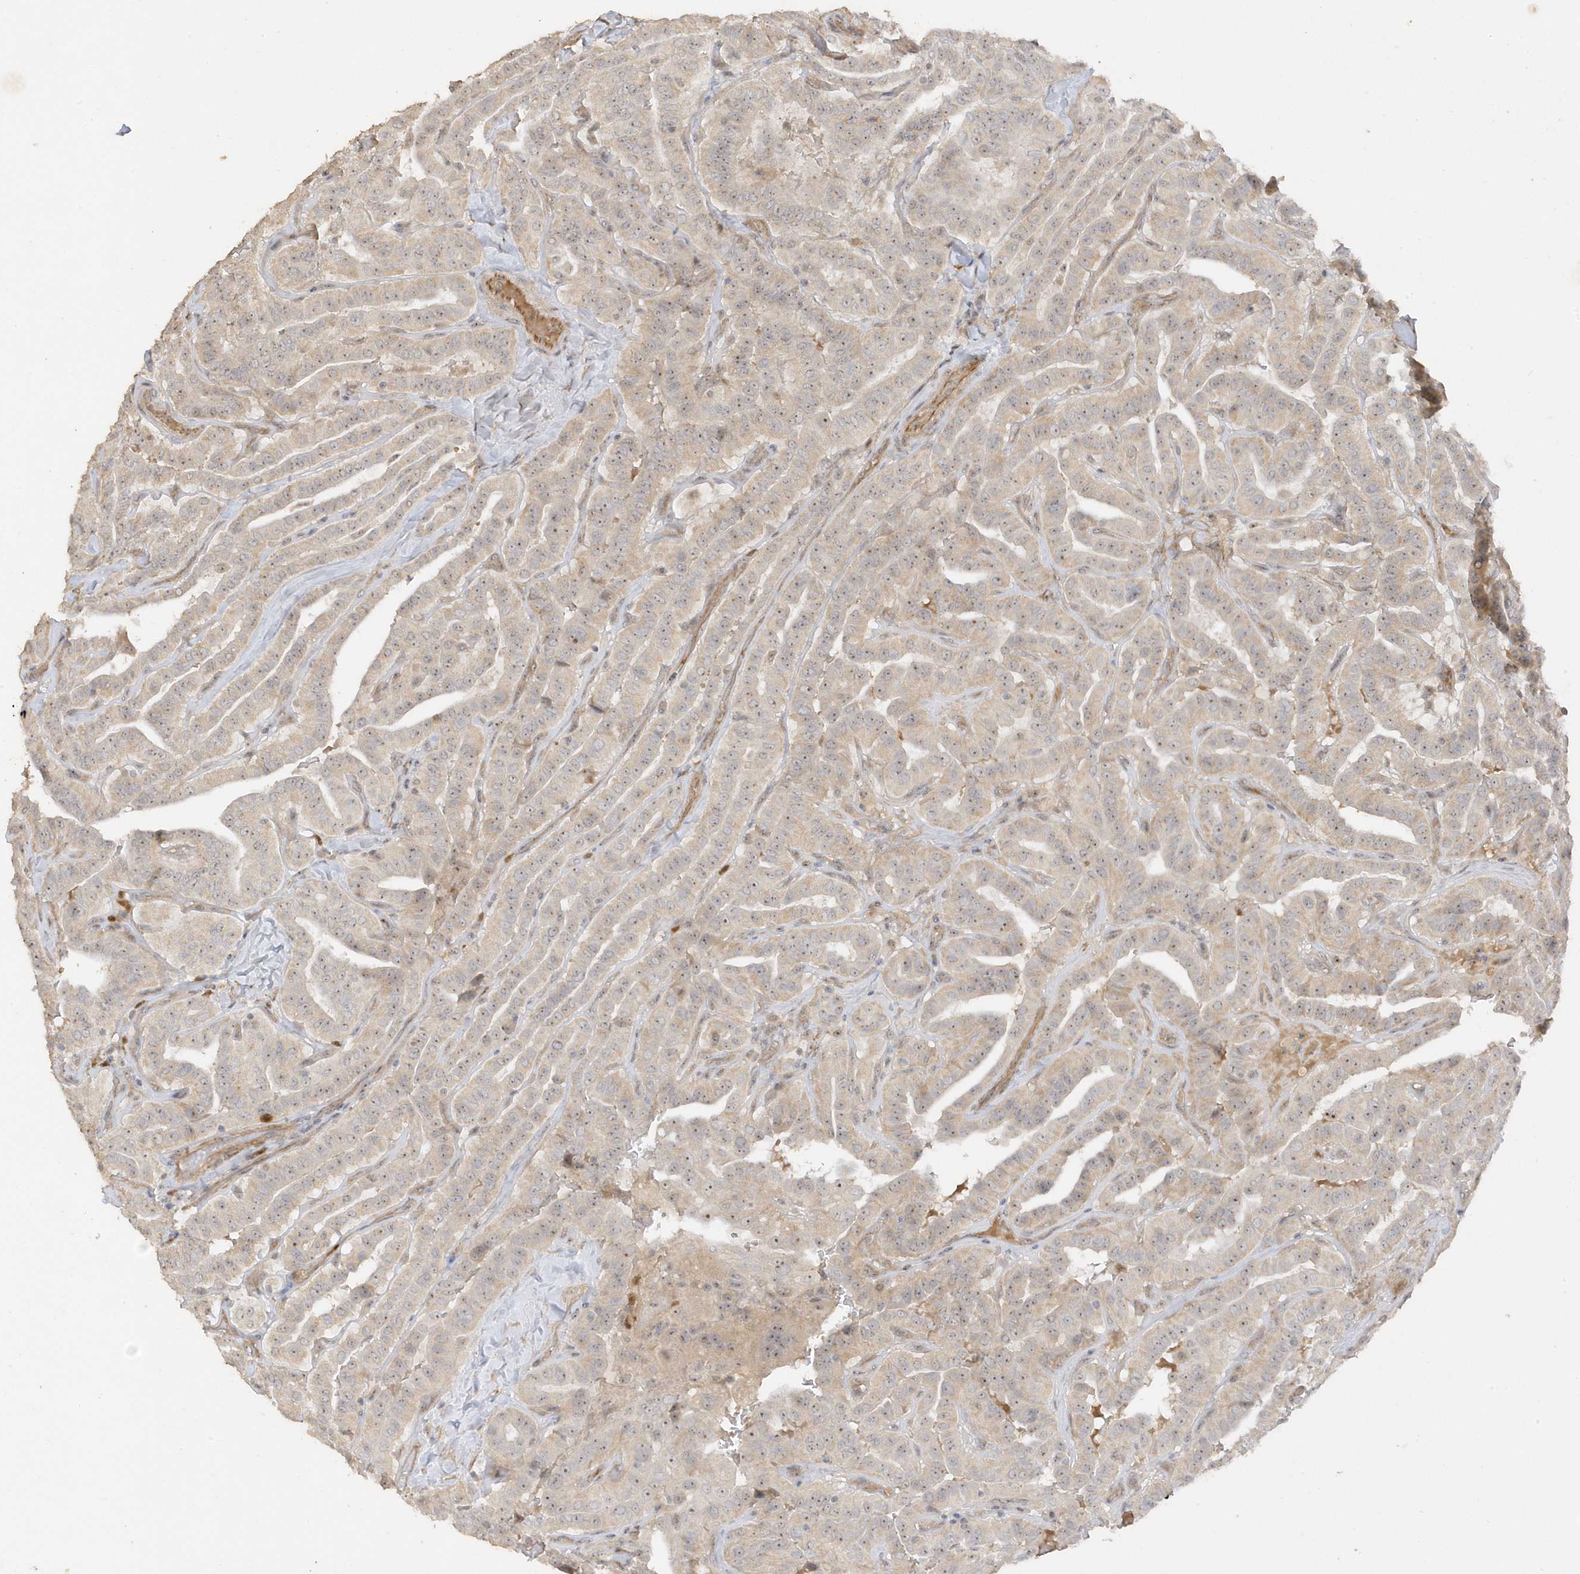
{"staining": {"intensity": "weak", "quantity": ">75%", "location": "cytoplasmic/membranous,nuclear"}, "tissue": "thyroid cancer", "cell_type": "Tumor cells", "image_type": "cancer", "snomed": [{"axis": "morphology", "description": "Papillary adenocarcinoma, NOS"}, {"axis": "topography", "description": "Thyroid gland"}], "caption": "An IHC image of tumor tissue is shown. Protein staining in brown labels weak cytoplasmic/membranous and nuclear positivity in thyroid cancer within tumor cells. Immunohistochemistry (ihc) stains the protein of interest in brown and the nuclei are stained blue.", "gene": "DDX18", "patient": {"sex": "male", "age": 77}}